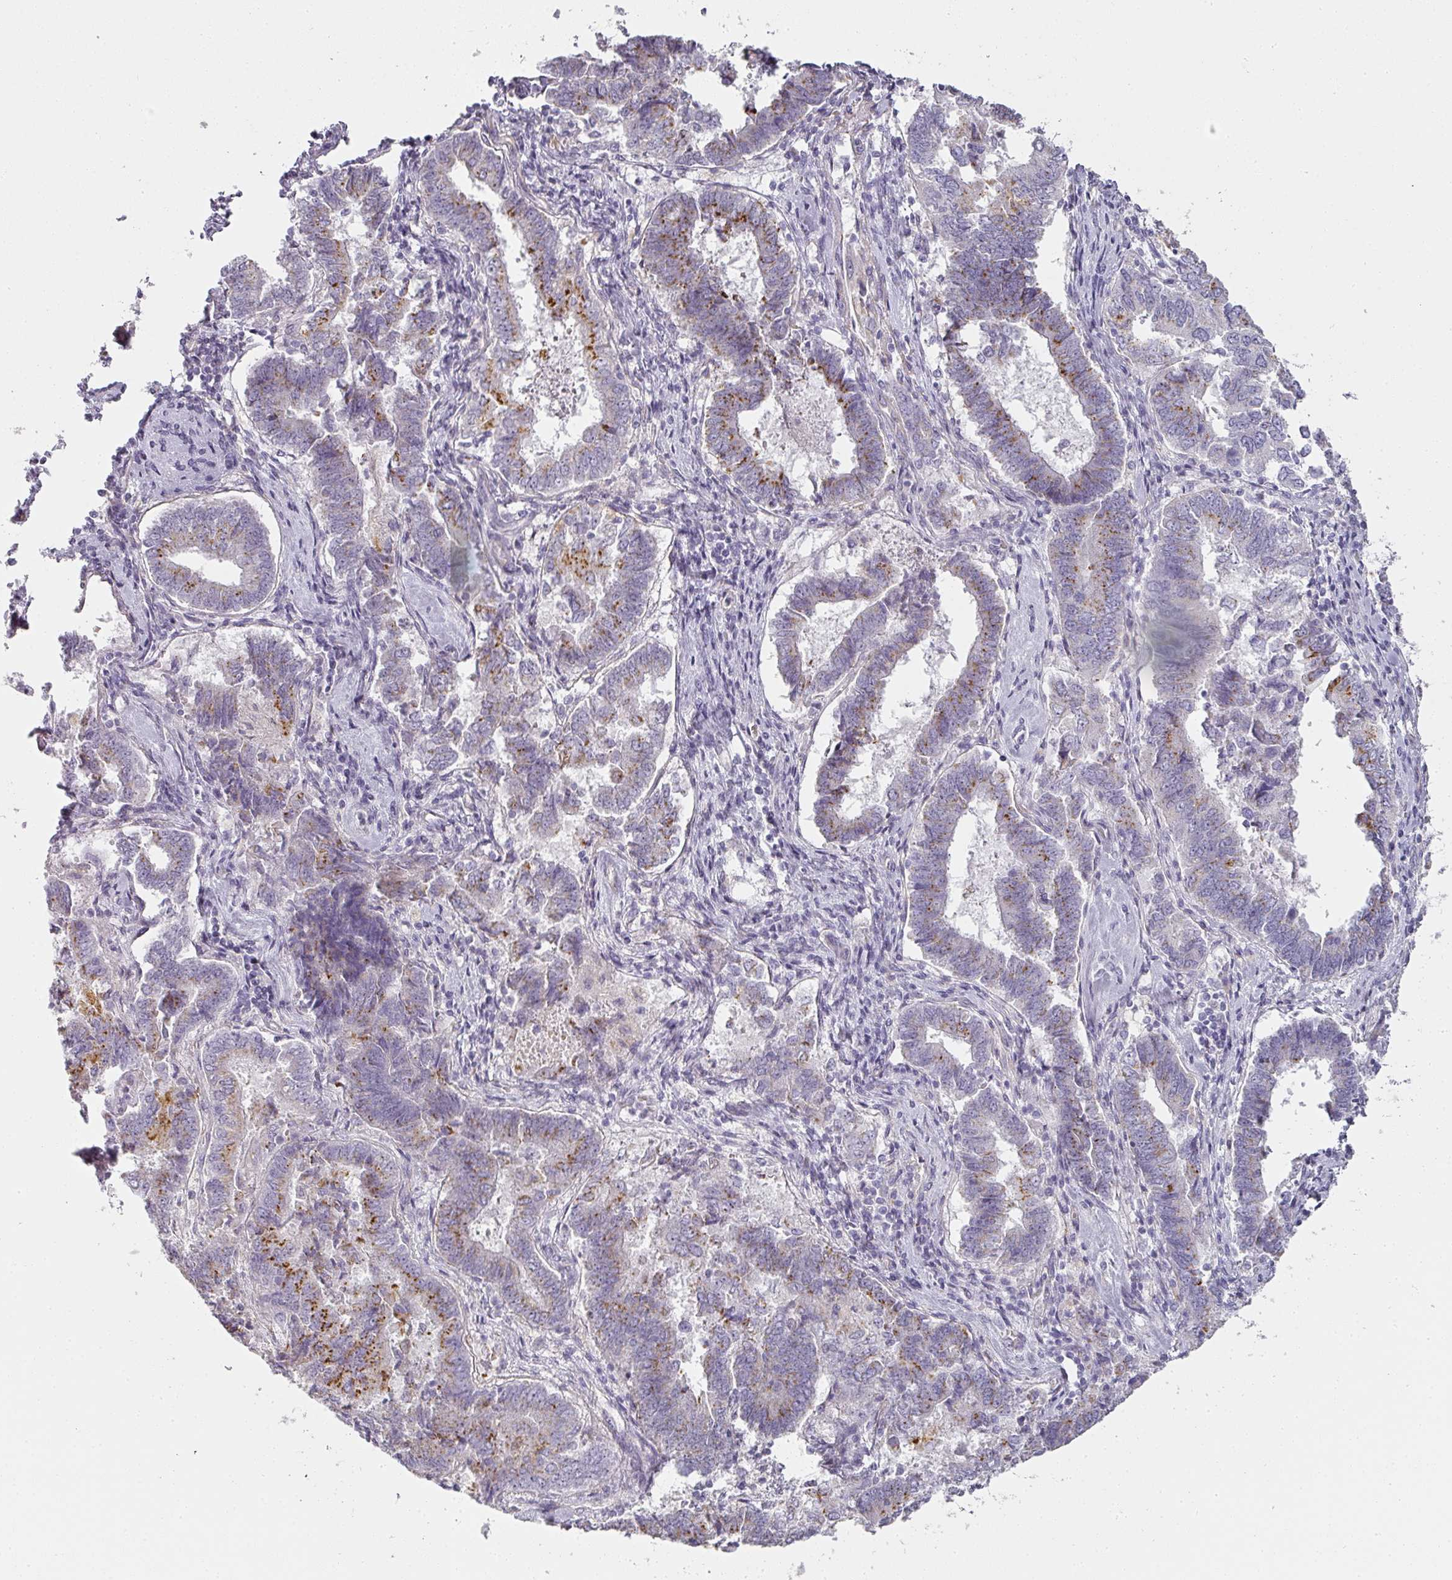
{"staining": {"intensity": "moderate", "quantity": "25%-75%", "location": "cytoplasmic/membranous"}, "tissue": "endometrial cancer", "cell_type": "Tumor cells", "image_type": "cancer", "snomed": [{"axis": "morphology", "description": "Adenocarcinoma, NOS"}, {"axis": "topography", "description": "Endometrium"}], "caption": "Endometrial cancer (adenocarcinoma) stained with IHC demonstrates moderate cytoplasmic/membranous staining in about 25%-75% of tumor cells.", "gene": "ATP8B2", "patient": {"sex": "female", "age": 72}}